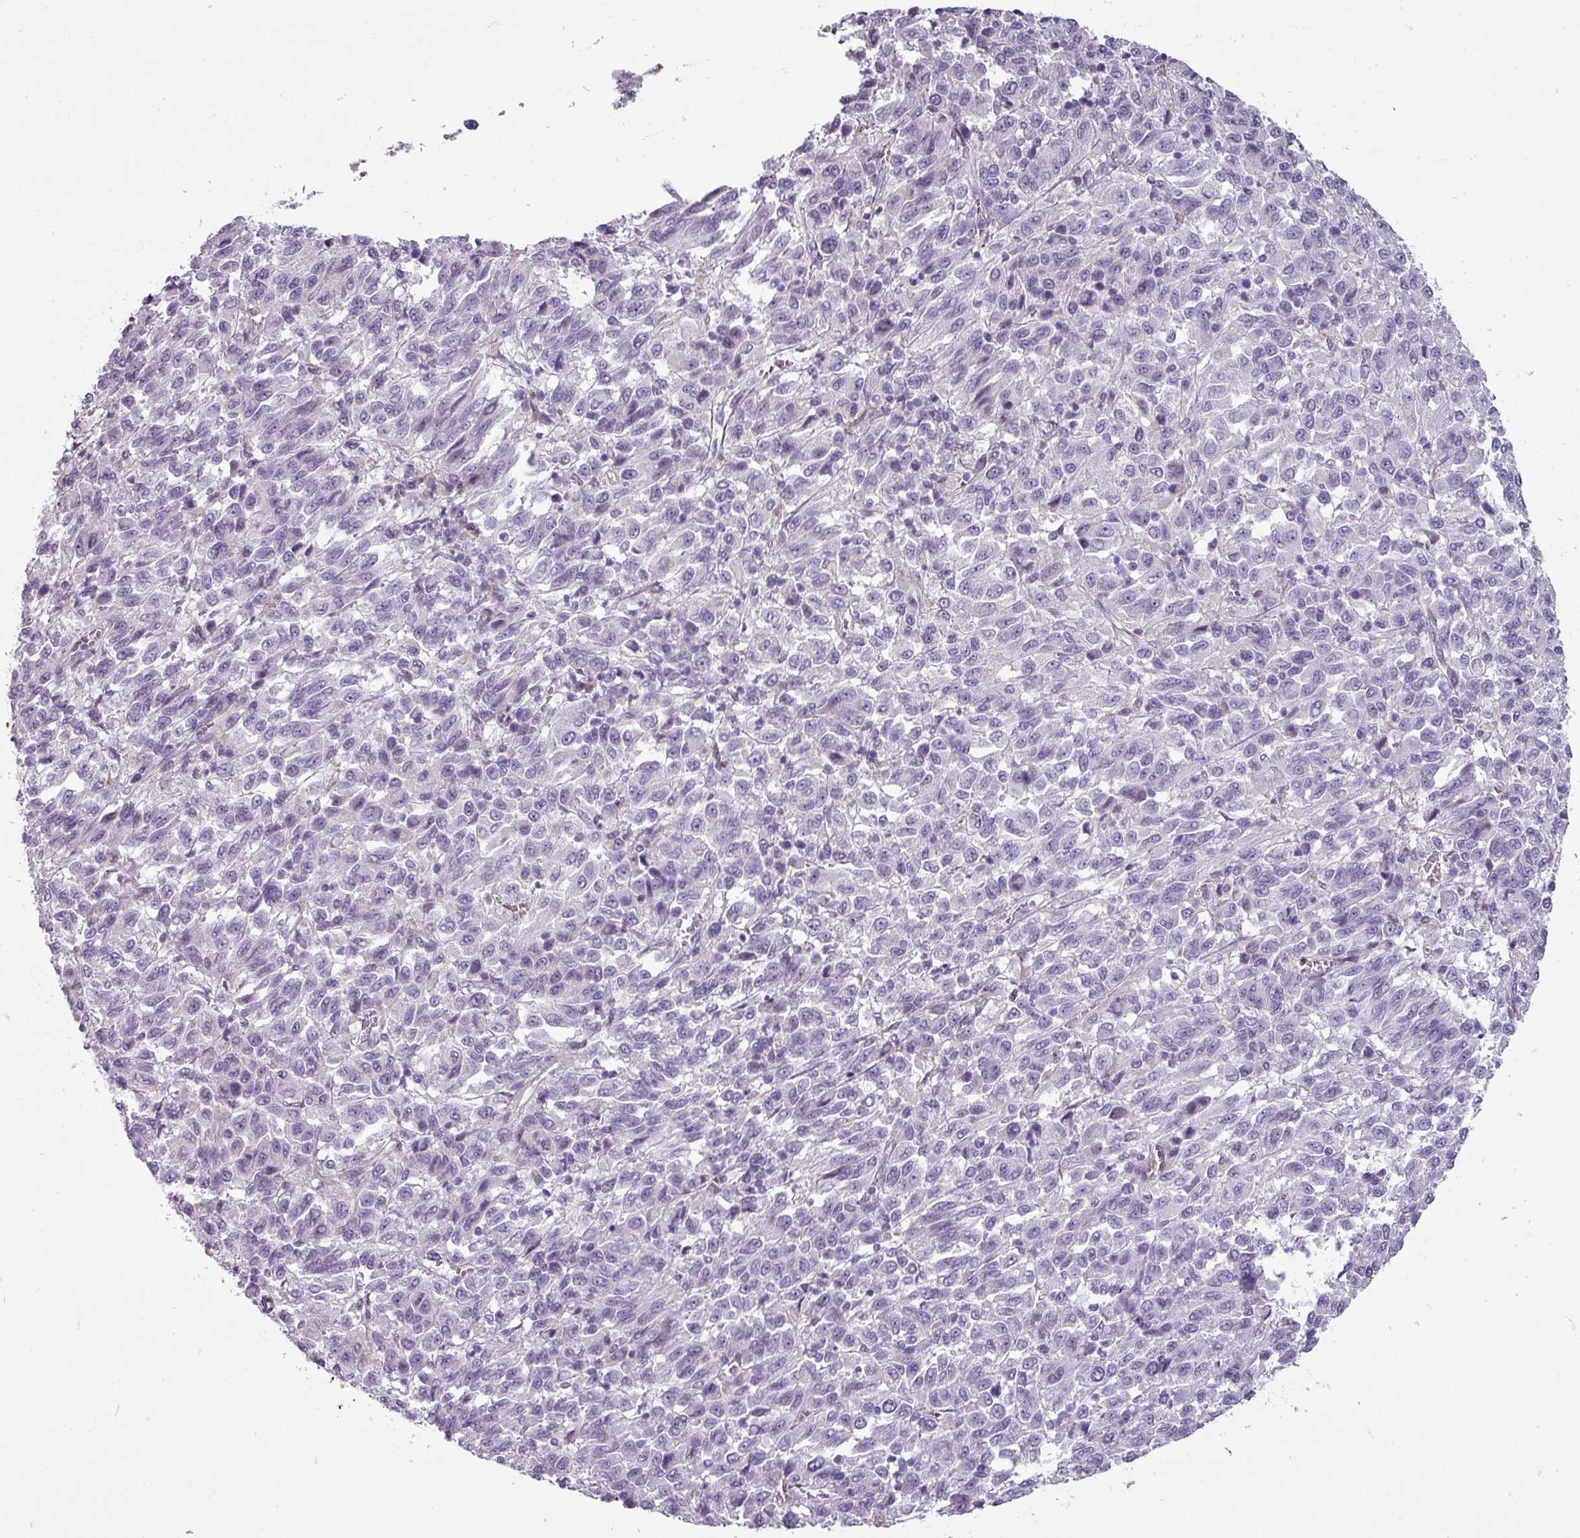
{"staining": {"intensity": "negative", "quantity": "none", "location": "none"}, "tissue": "melanoma", "cell_type": "Tumor cells", "image_type": "cancer", "snomed": [{"axis": "morphology", "description": "Malignant melanoma, Metastatic site"}, {"axis": "topography", "description": "Lung"}], "caption": "Tumor cells are negative for protein expression in human malignant melanoma (metastatic site).", "gene": "CHRDL1", "patient": {"sex": "male", "age": 64}}